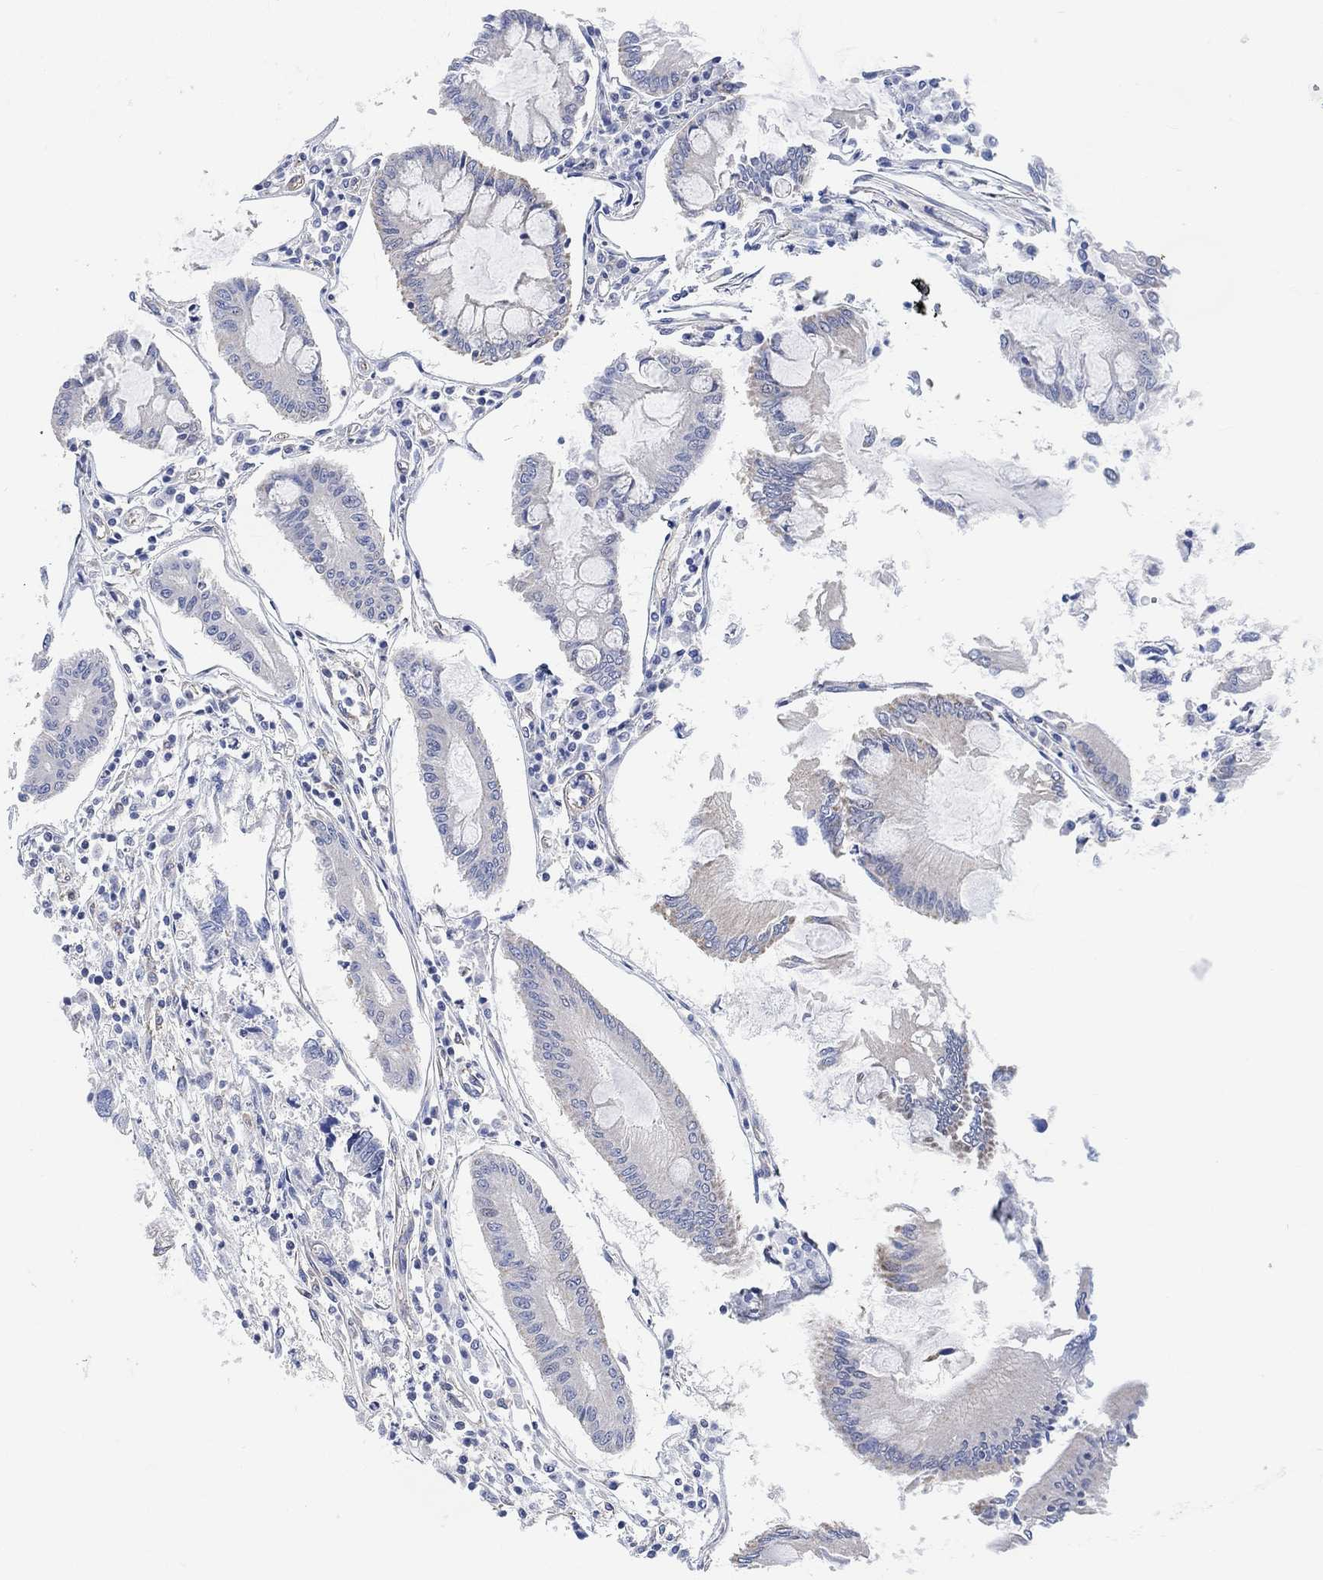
{"staining": {"intensity": "negative", "quantity": "none", "location": "none"}, "tissue": "colorectal cancer", "cell_type": "Tumor cells", "image_type": "cancer", "snomed": [{"axis": "morphology", "description": "Adenocarcinoma, NOS"}, {"axis": "topography", "description": "Colon"}], "caption": "The immunohistochemistry (IHC) image has no significant staining in tumor cells of colorectal cancer (adenocarcinoma) tissue.", "gene": "HCRTR1", "patient": {"sex": "female", "age": 65}}